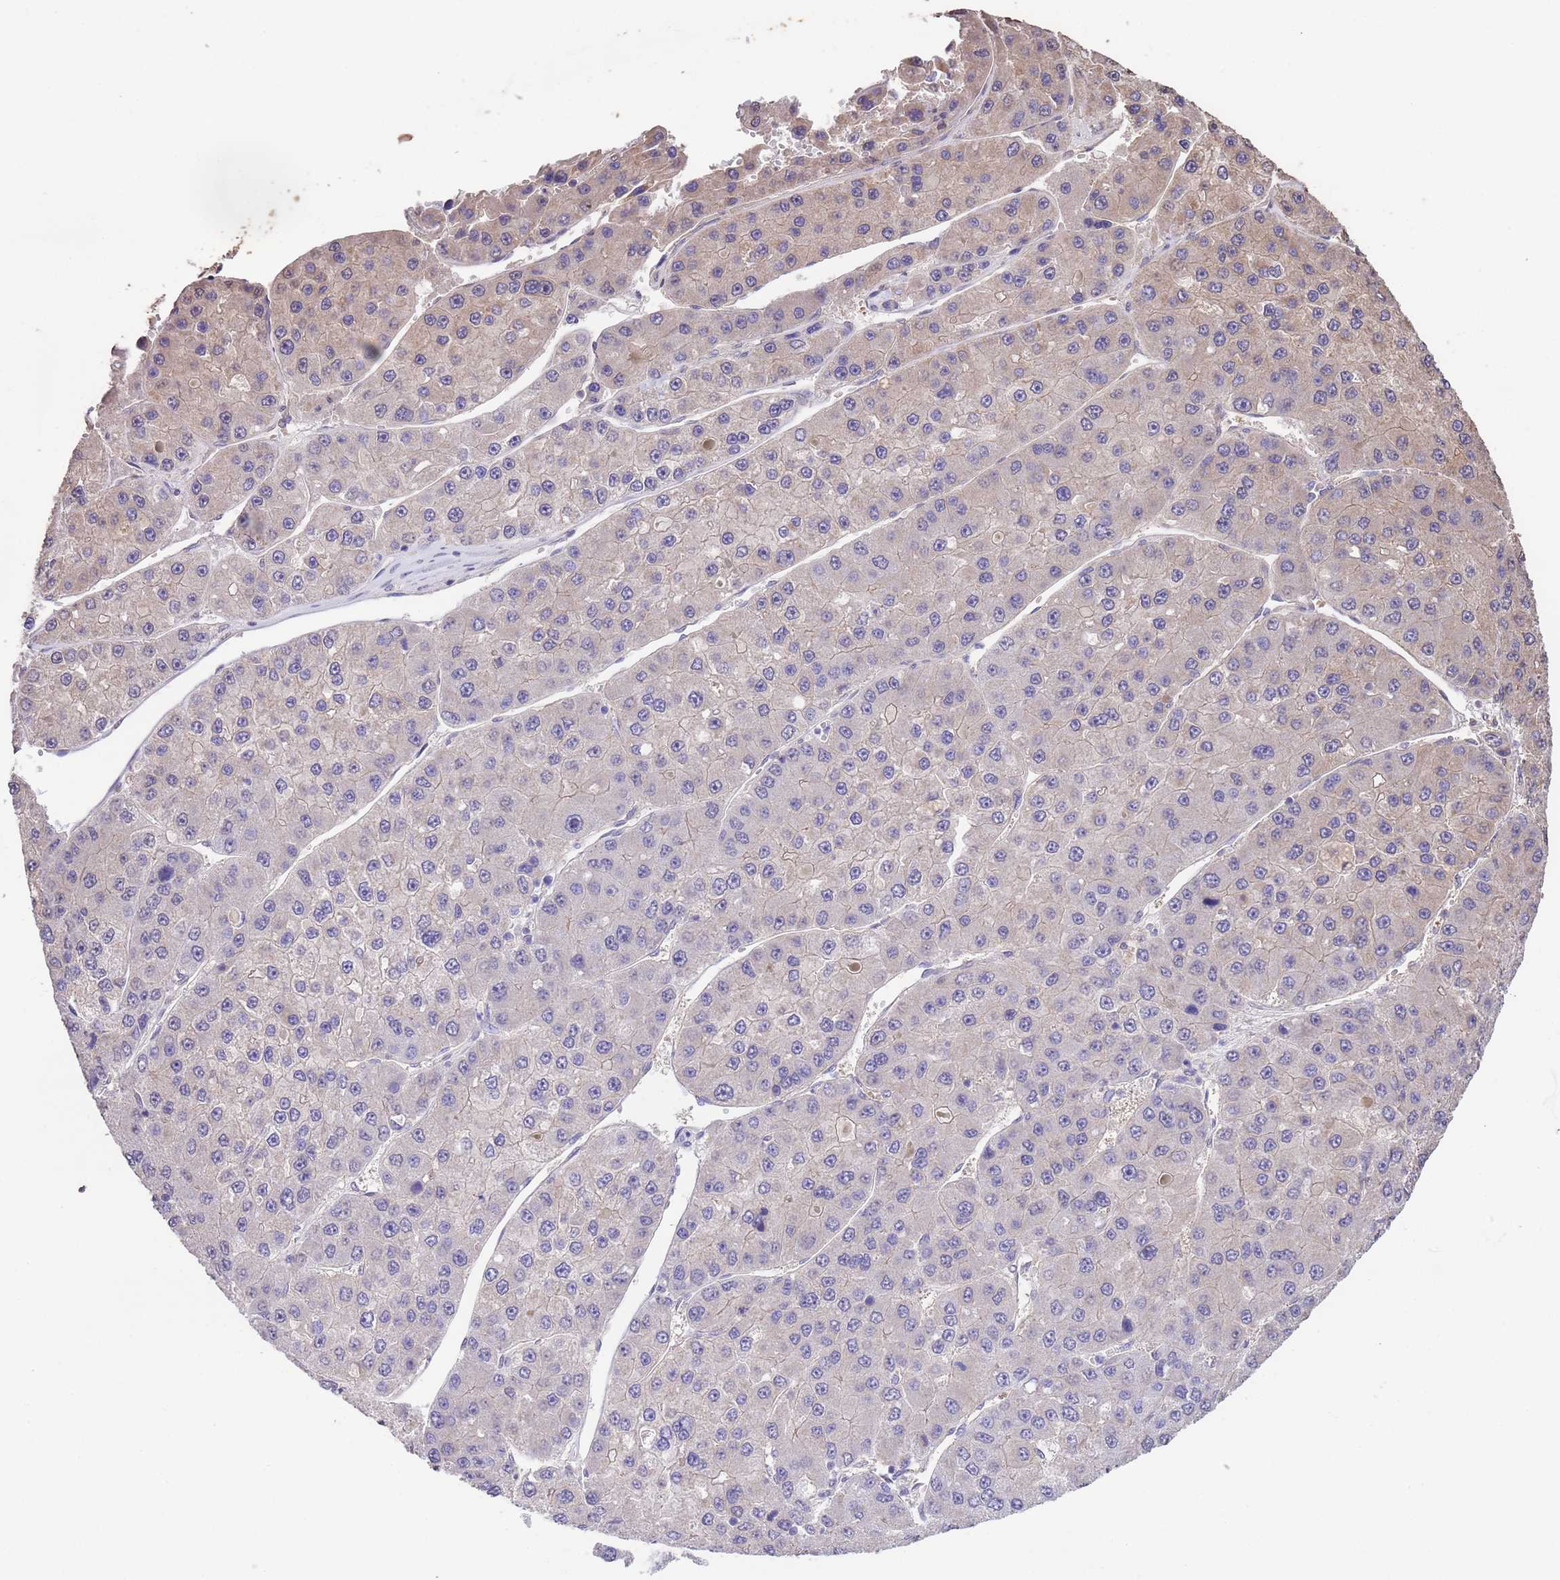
{"staining": {"intensity": "weak", "quantity": "<25%", "location": "cytoplasmic/membranous"}, "tissue": "liver cancer", "cell_type": "Tumor cells", "image_type": "cancer", "snomed": [{"axis": "morphology", "description": "Carcinoma, Hepatocellular, NOS"}, {"axis": "topography", "description": "Liver"}], "caption": "Histopathology image shows no protein expression in tumor cells of liver cancer (hepatocellular carcinoma) tissue.", "gene": "NPHP1", "patient": {"sex": "female", "age": 73}}